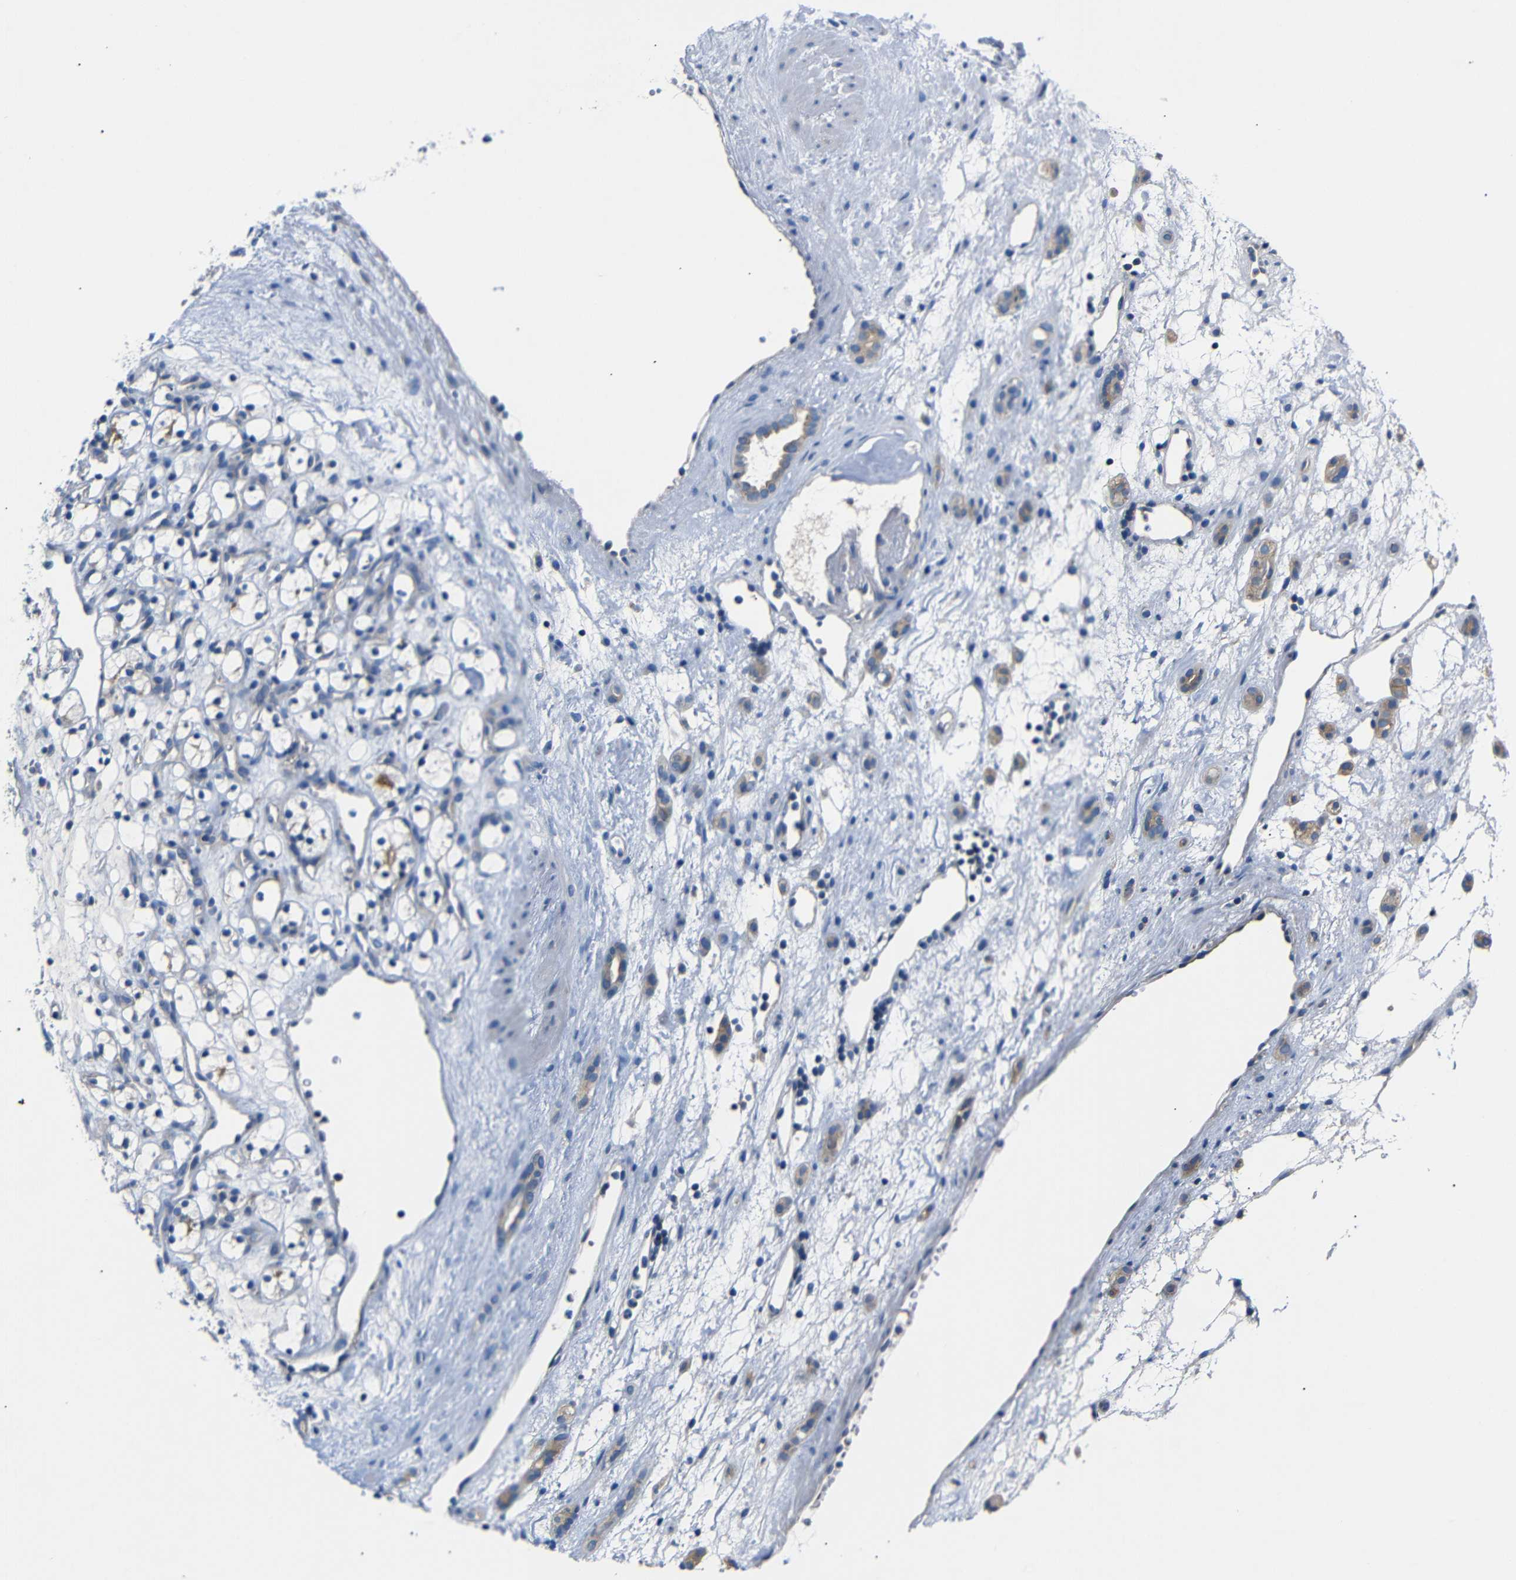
{"staining": {"intensity": "negative", "quantity": "none", "location": "none"}, "tissue": "renal cancer", "cell_type": "Tumor cells", "image_type": "cancer", "snomed": [{"axis": "morphology", "description": "Adenocarcinoma, NOS"}, {"axis": "topography", "description": "Kidney"}], "caption": "This histopathology image is of renal adenocarcinoma stained with IHC to label a protein in brown with the nuclei are counter-stained blue. There is no staining in tumor cells.", "gene": "DCP1A", "patient": {"sex": "female", "age": 60}}